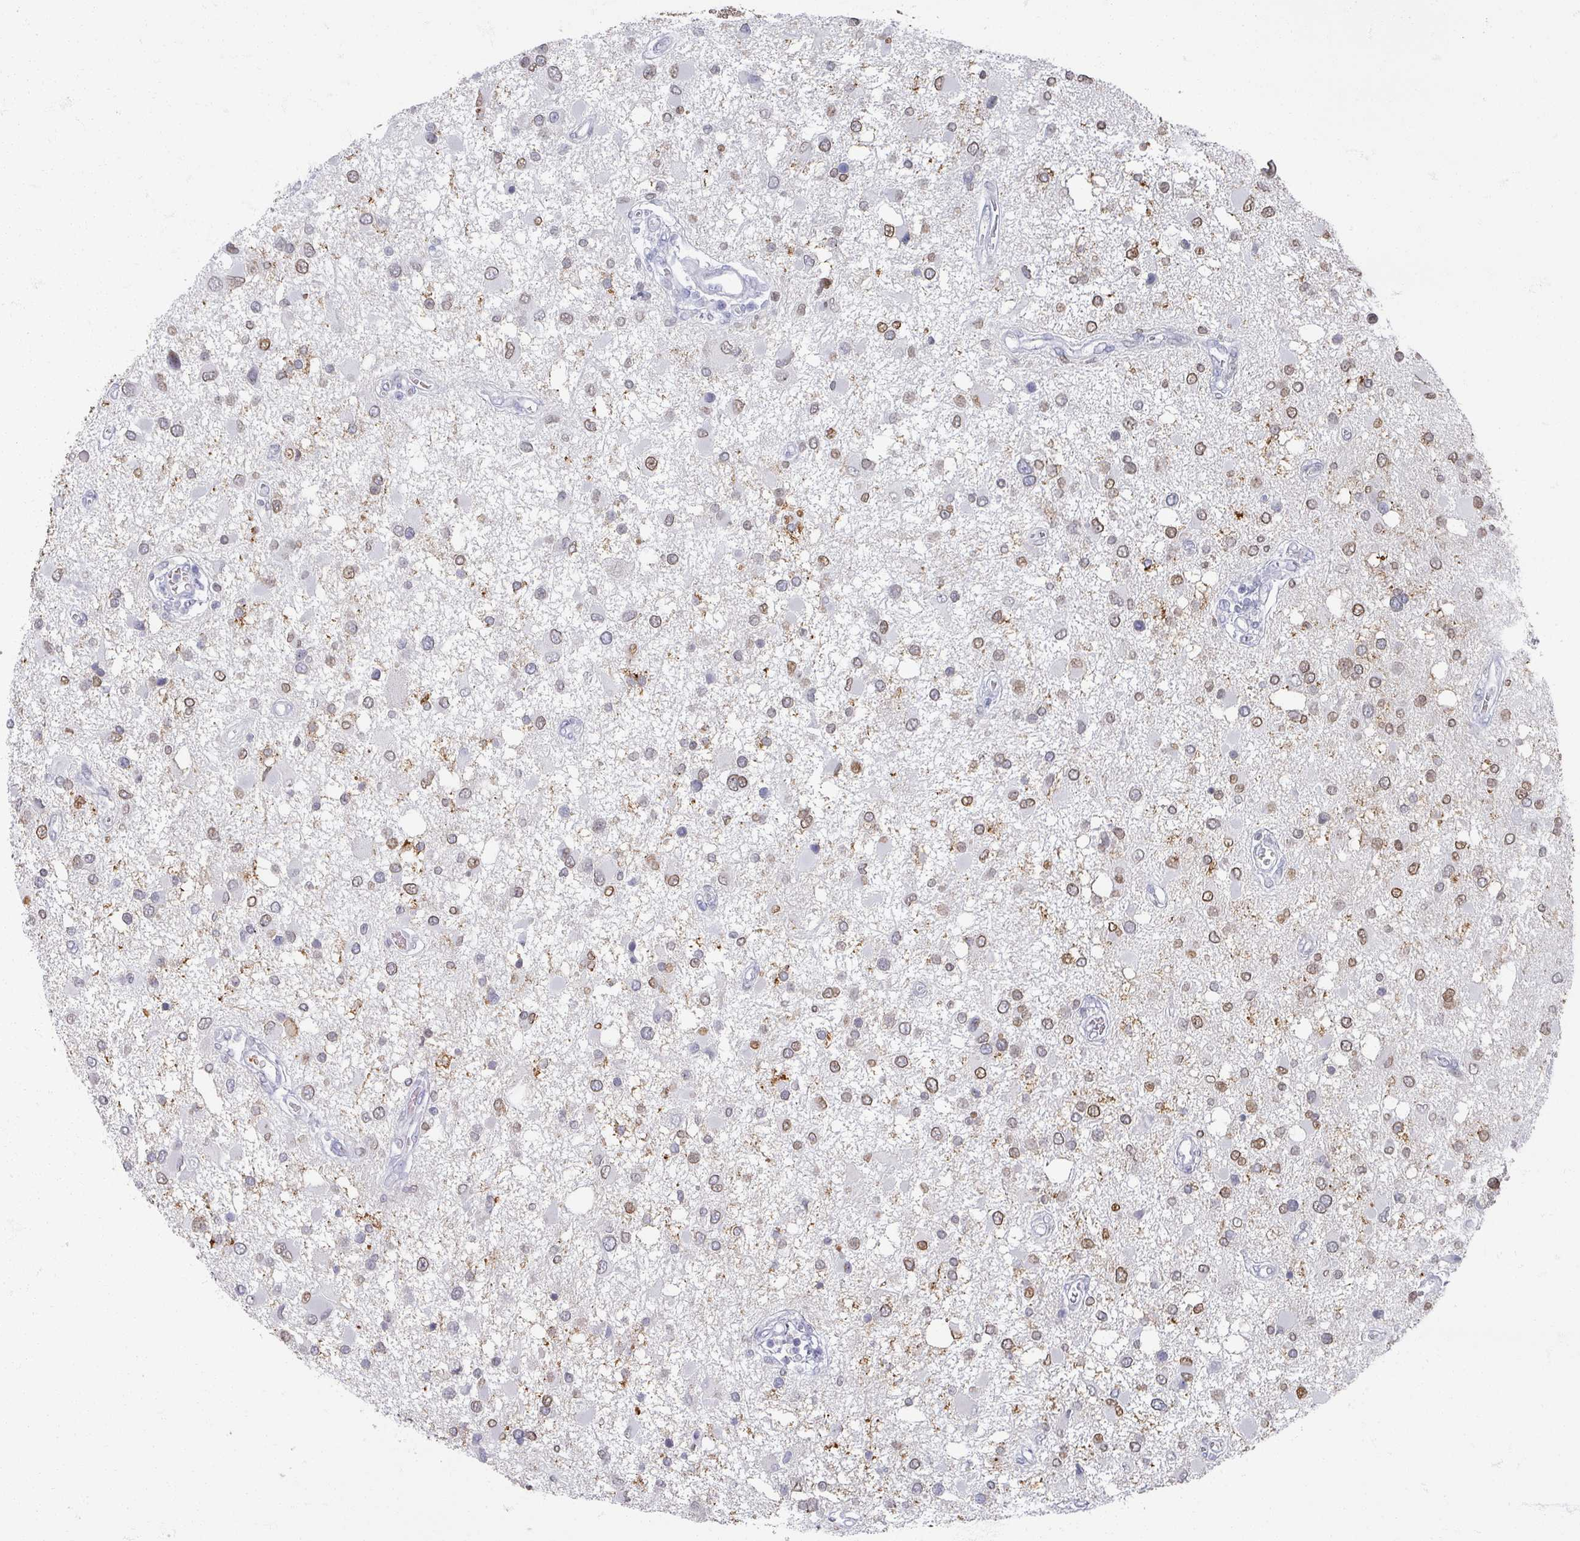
{"staining": {"intensity": "moderate", "quantity": "25%-75%", "location": "nuclear"}, "tissue": "glioma", "cell_type": "Tumor cells", "image_type": "cancer", "snomed": [{"axis": "morphology", "description": "Glioma, malignant, High grade"}, {"axis": "topography", "description": "Brain"}], "caption": "A micrograph of malignant glioma (high-grade) stained for a protein displays moderate nuclear brown staining in tumor cells.", "gene": "OMG", "patient": {"sex": "male", "age": 53}}